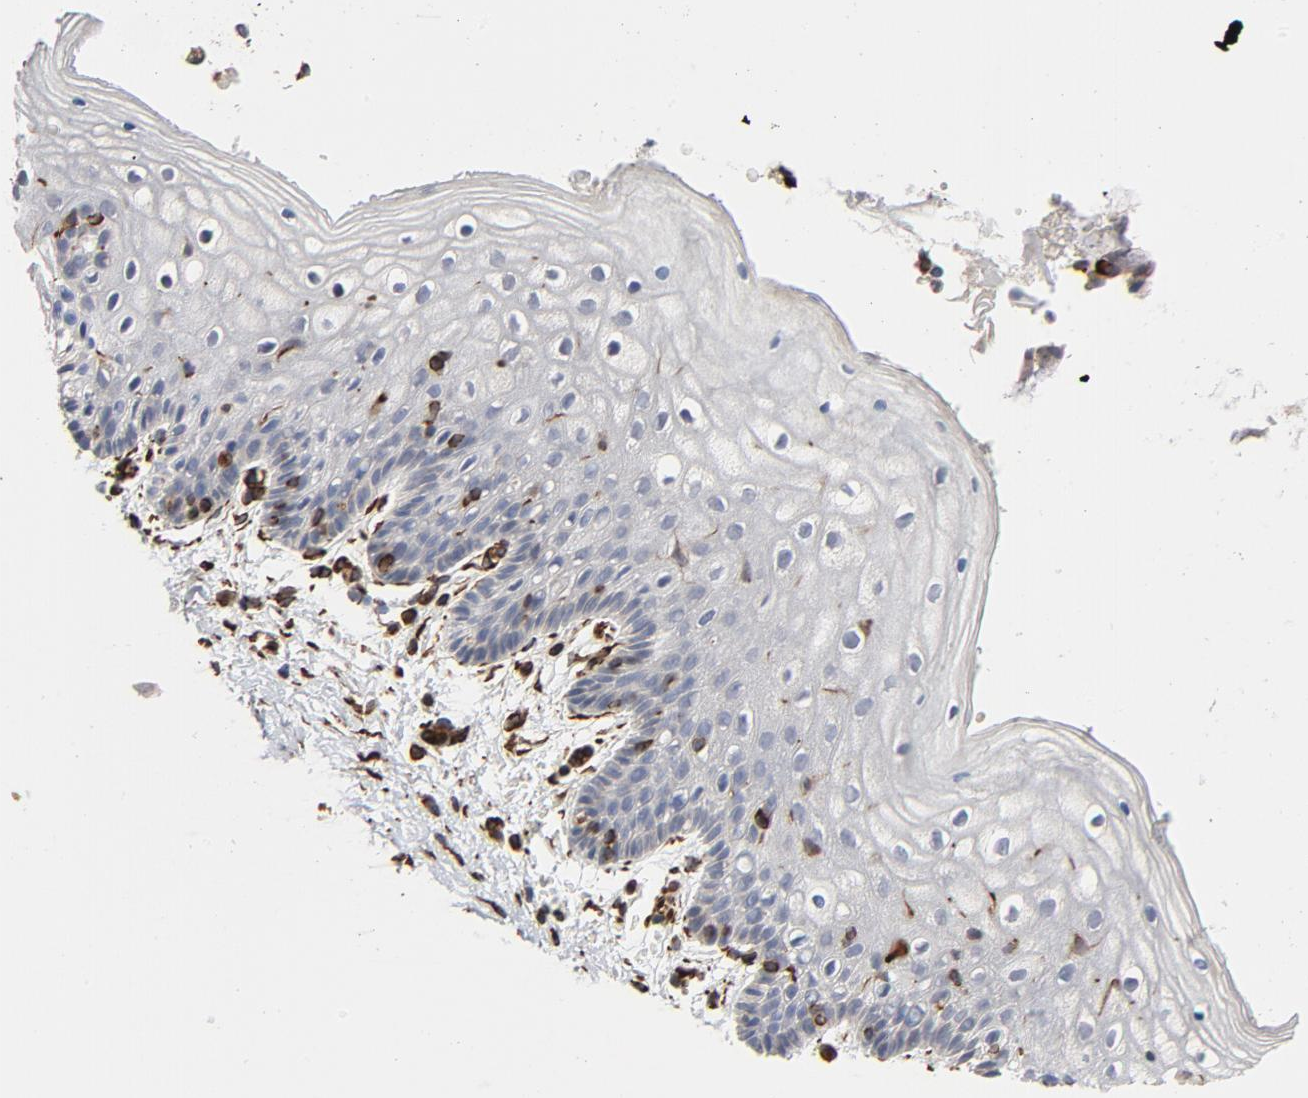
{"staining": {"intensity": "negative", "quantity": "none", "location": "none"}, "tissue": "vagina", "cell_type": "Squamous epithelial cells", "image_type": "normal", "snomed": [{"axis": "morphology", "description": "Normal tissue, NOS"}, {"axis": "topography", "description": "Vagina"}], "caption": "Immunohistochemical staining of benign human vagina demonstrates no significant expression in squamous epithelial cells.", "gene": "FAM118A", "patient": {"sex": "female", "age": 46}}